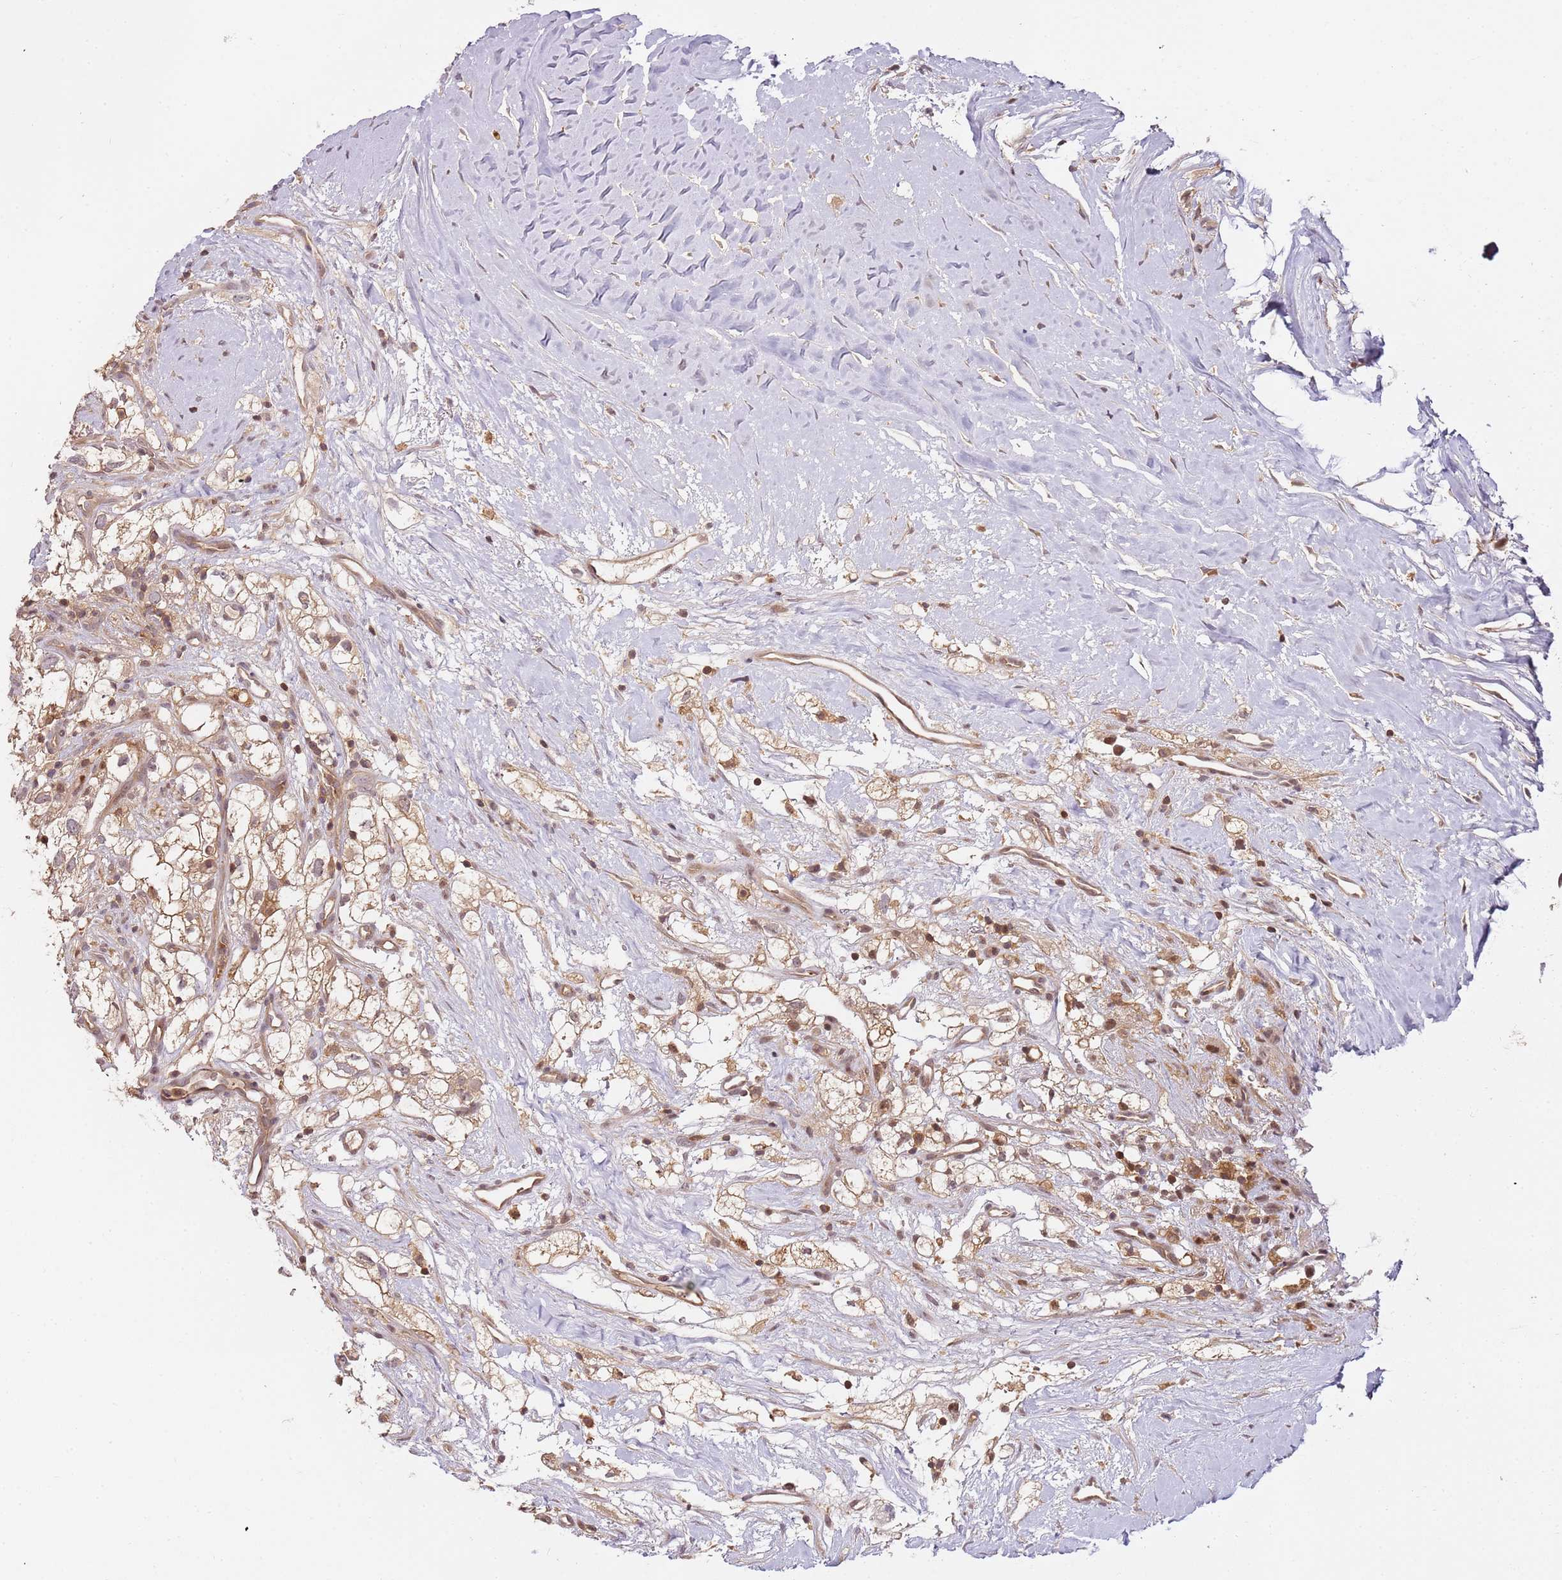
{"staining": {"intensity": "moderate", "quantity": ">75%", "location": "cytoplasmic/membranous,nuclear"}, "tissue": "renal cancer", "cell_type": "Tumor cells", "image_type": "cancer", "snomed": [{"axis": "morphology", "description": "Adenocarcinoma, NOS"}, {"axis": "topography", "description": "Kidney"}], "caption": "An image of renal adenocarcinoma stained for a protein demonstrates moderate cytoplasmic/membranous and nuclear brown staining in tumor cells.", "gene": "GSTO2", "patient": {"sex": "male", "age": 59}}